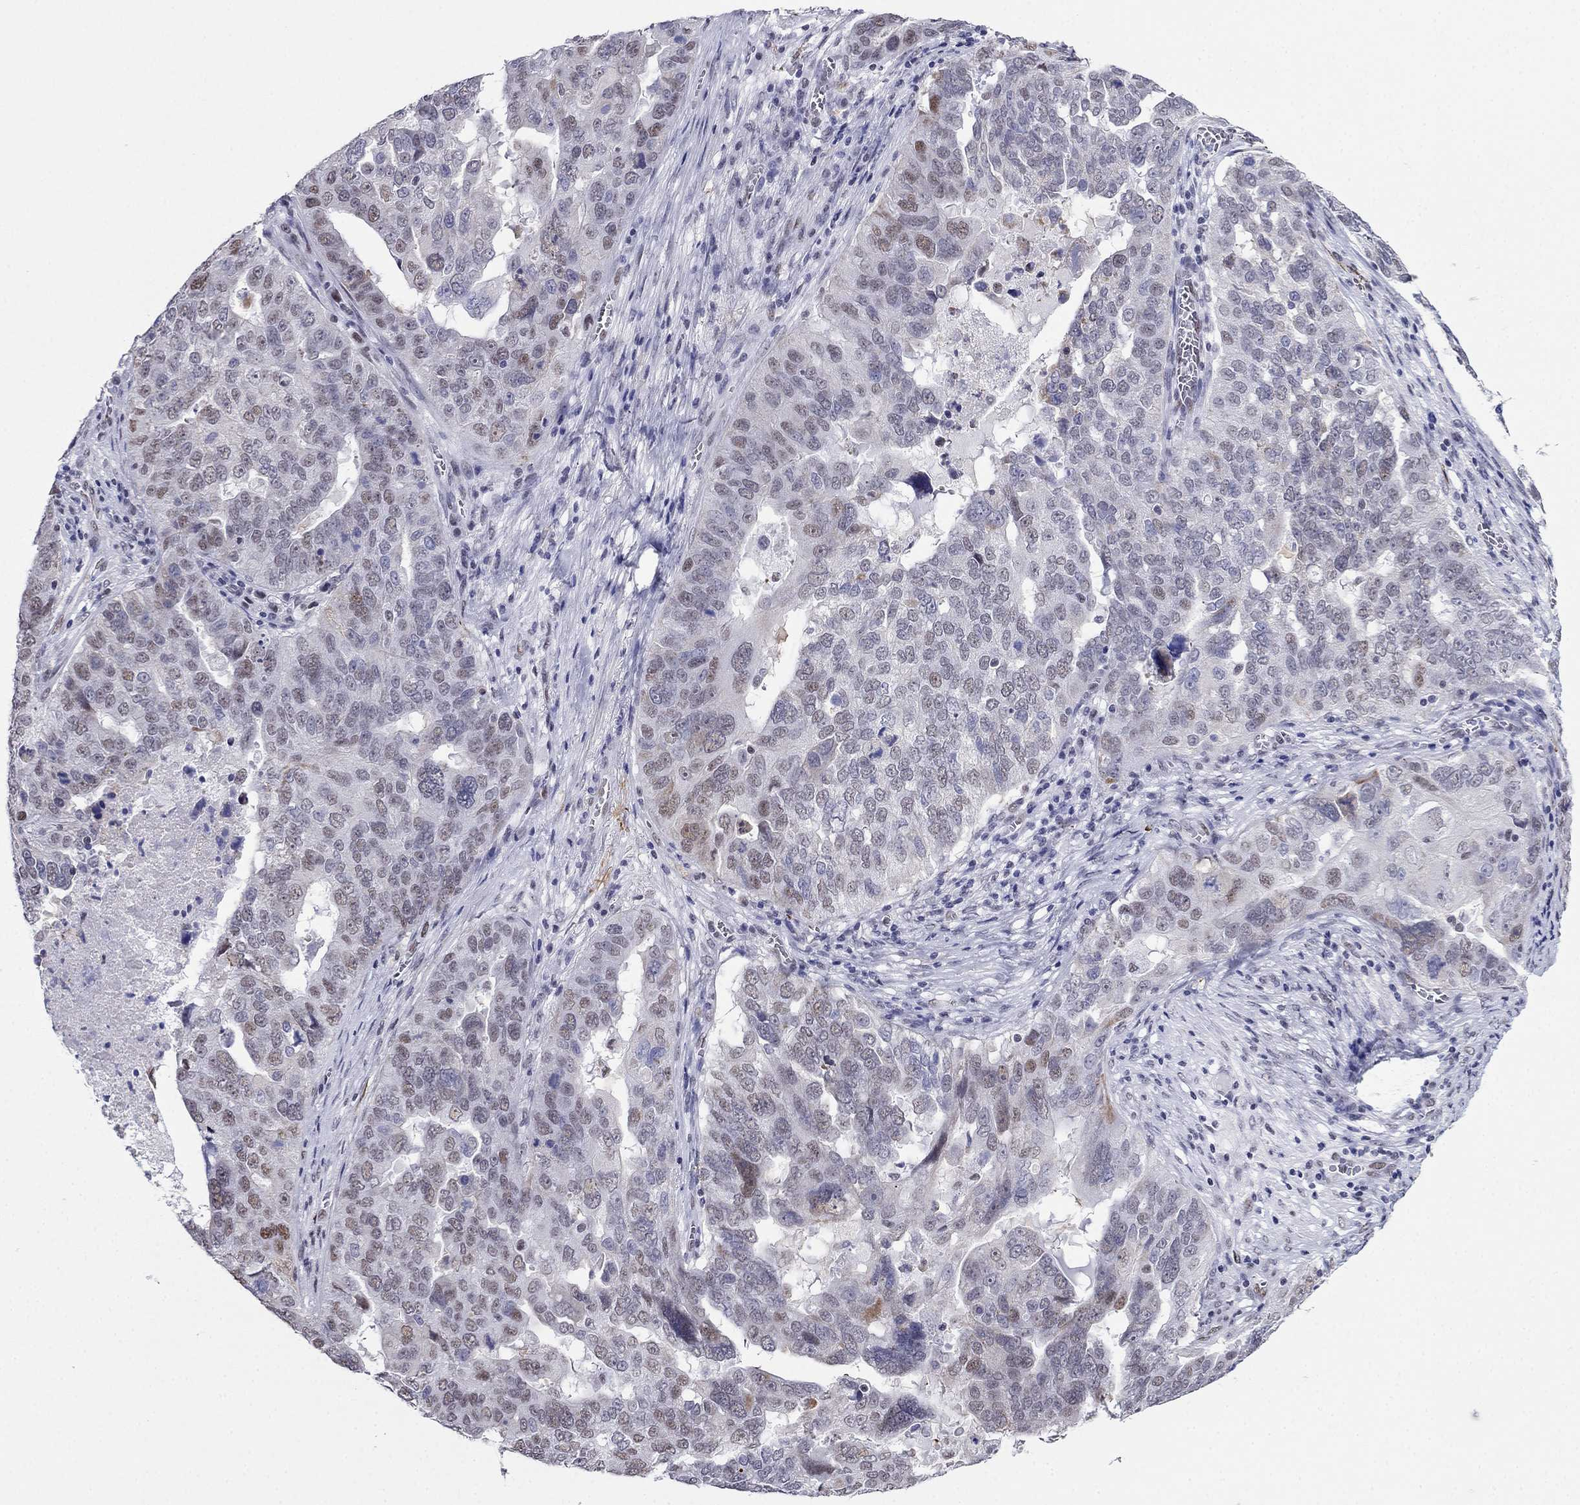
{"staining": {"intensity": "moderate", "quantity": "<25%", "location": "nuclear"}, "tissue": "ovarian cancer", "cell_type": "Tumor cells", "image_type": "cancer", "snomed": [{"axis": "morphology", "description": "Carcinoma, endometroid"}, {"axis": "topography", "description": "Soft tissue"}, {"axis": "topography", "description": "Ovary"}], "caption": "The image exhibits immunohistochemical staining of endometroid carcinoma (ovarian). There is moderate nuclear staining is appreciated in approximately <25% of tumor cells.", "gene": "PPM1G", "patient": {"sex": "female", "age": 52}}